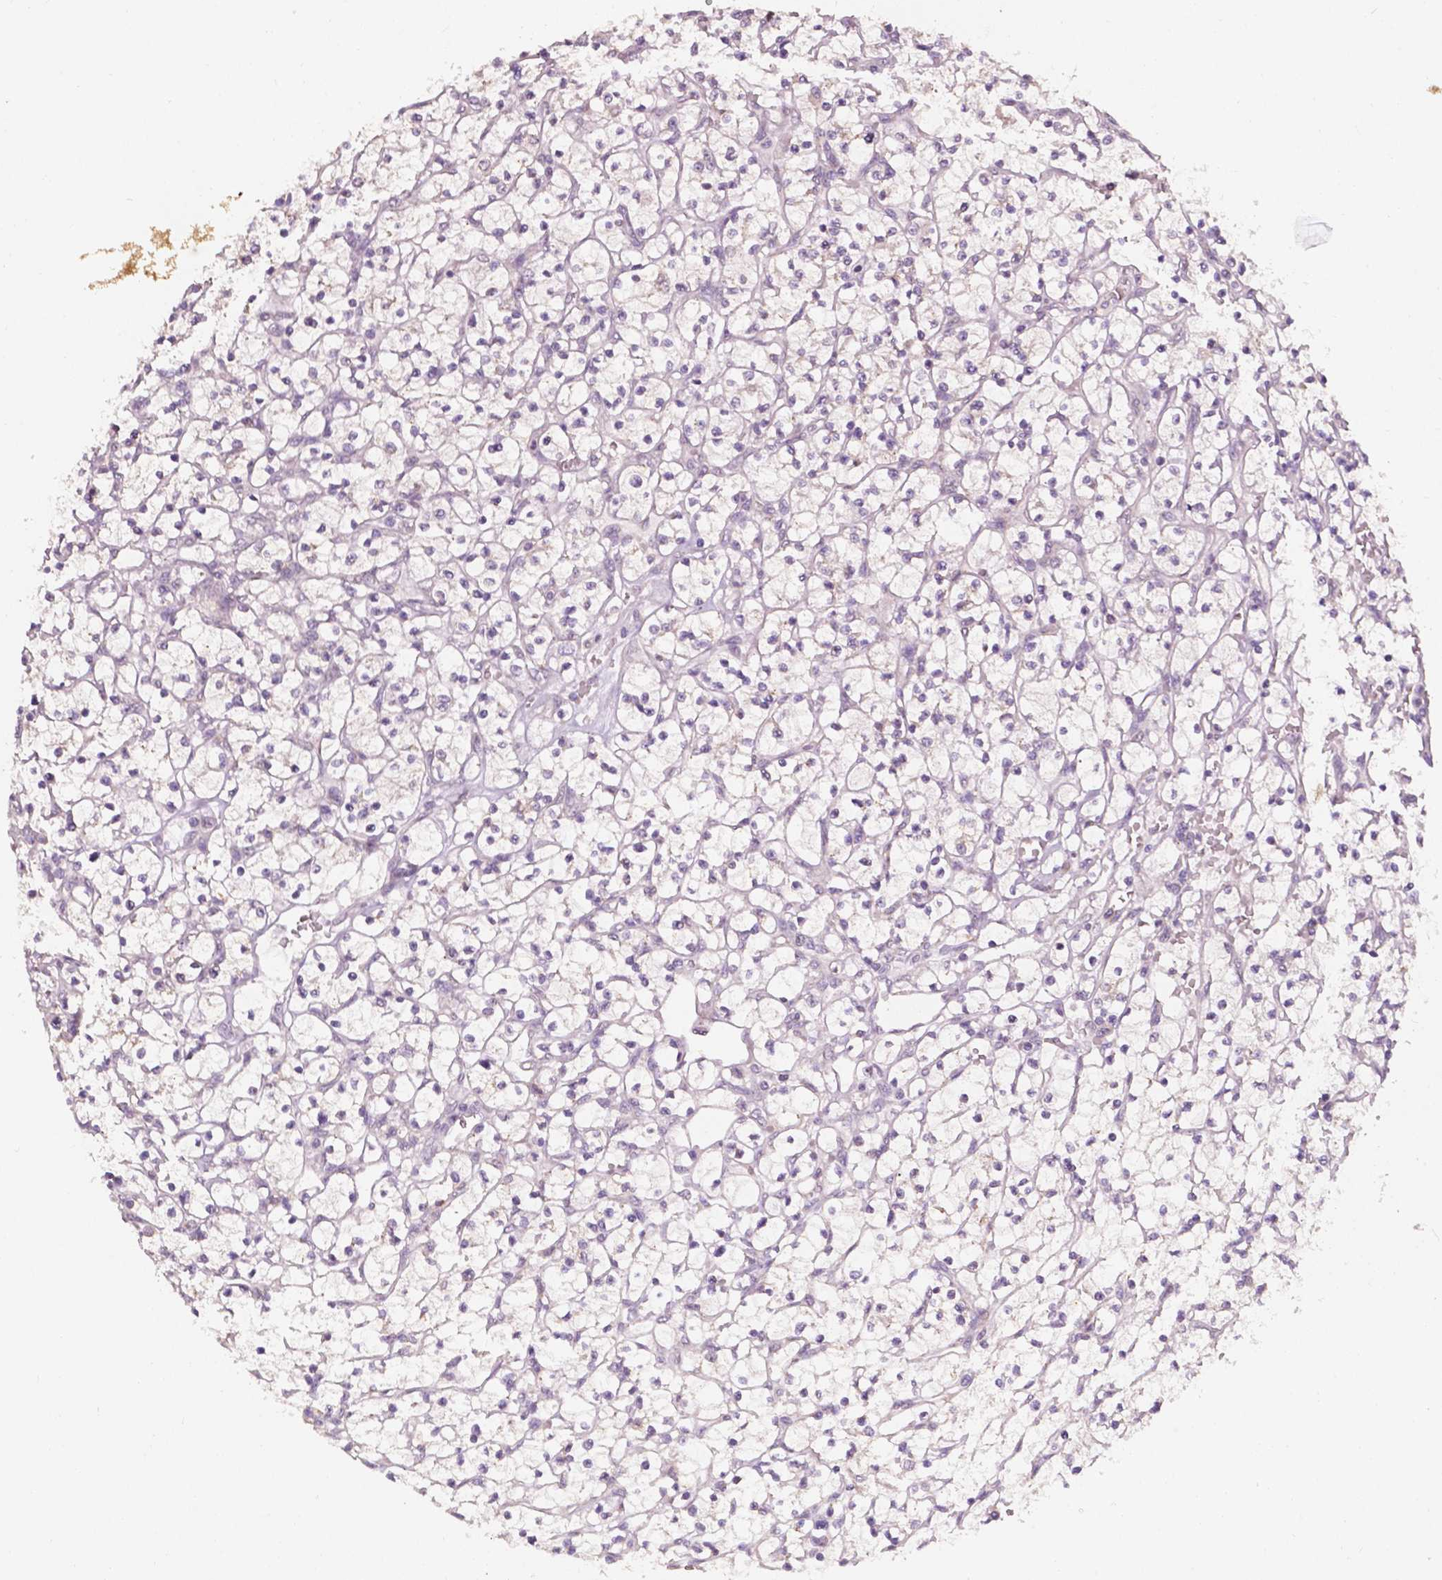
{"staining": {"intensity": "negative", "quantity": "none", "location": "none"}, "tissue": "renal cancer", "cell_type": "Tumor cells", "image_type": "cancer", "snomed": [{"axis": "morphology", "description": "Adenocarcinoma, NOS"}, {"axis": "topography", "description": "Kidney"}], "caption": "Immunohistochemical staining of human renal cancer exhibits no significant positivity in tumor cells.", "gene": "EBAG9", "patient": {"sex": "female", "age": 64}}